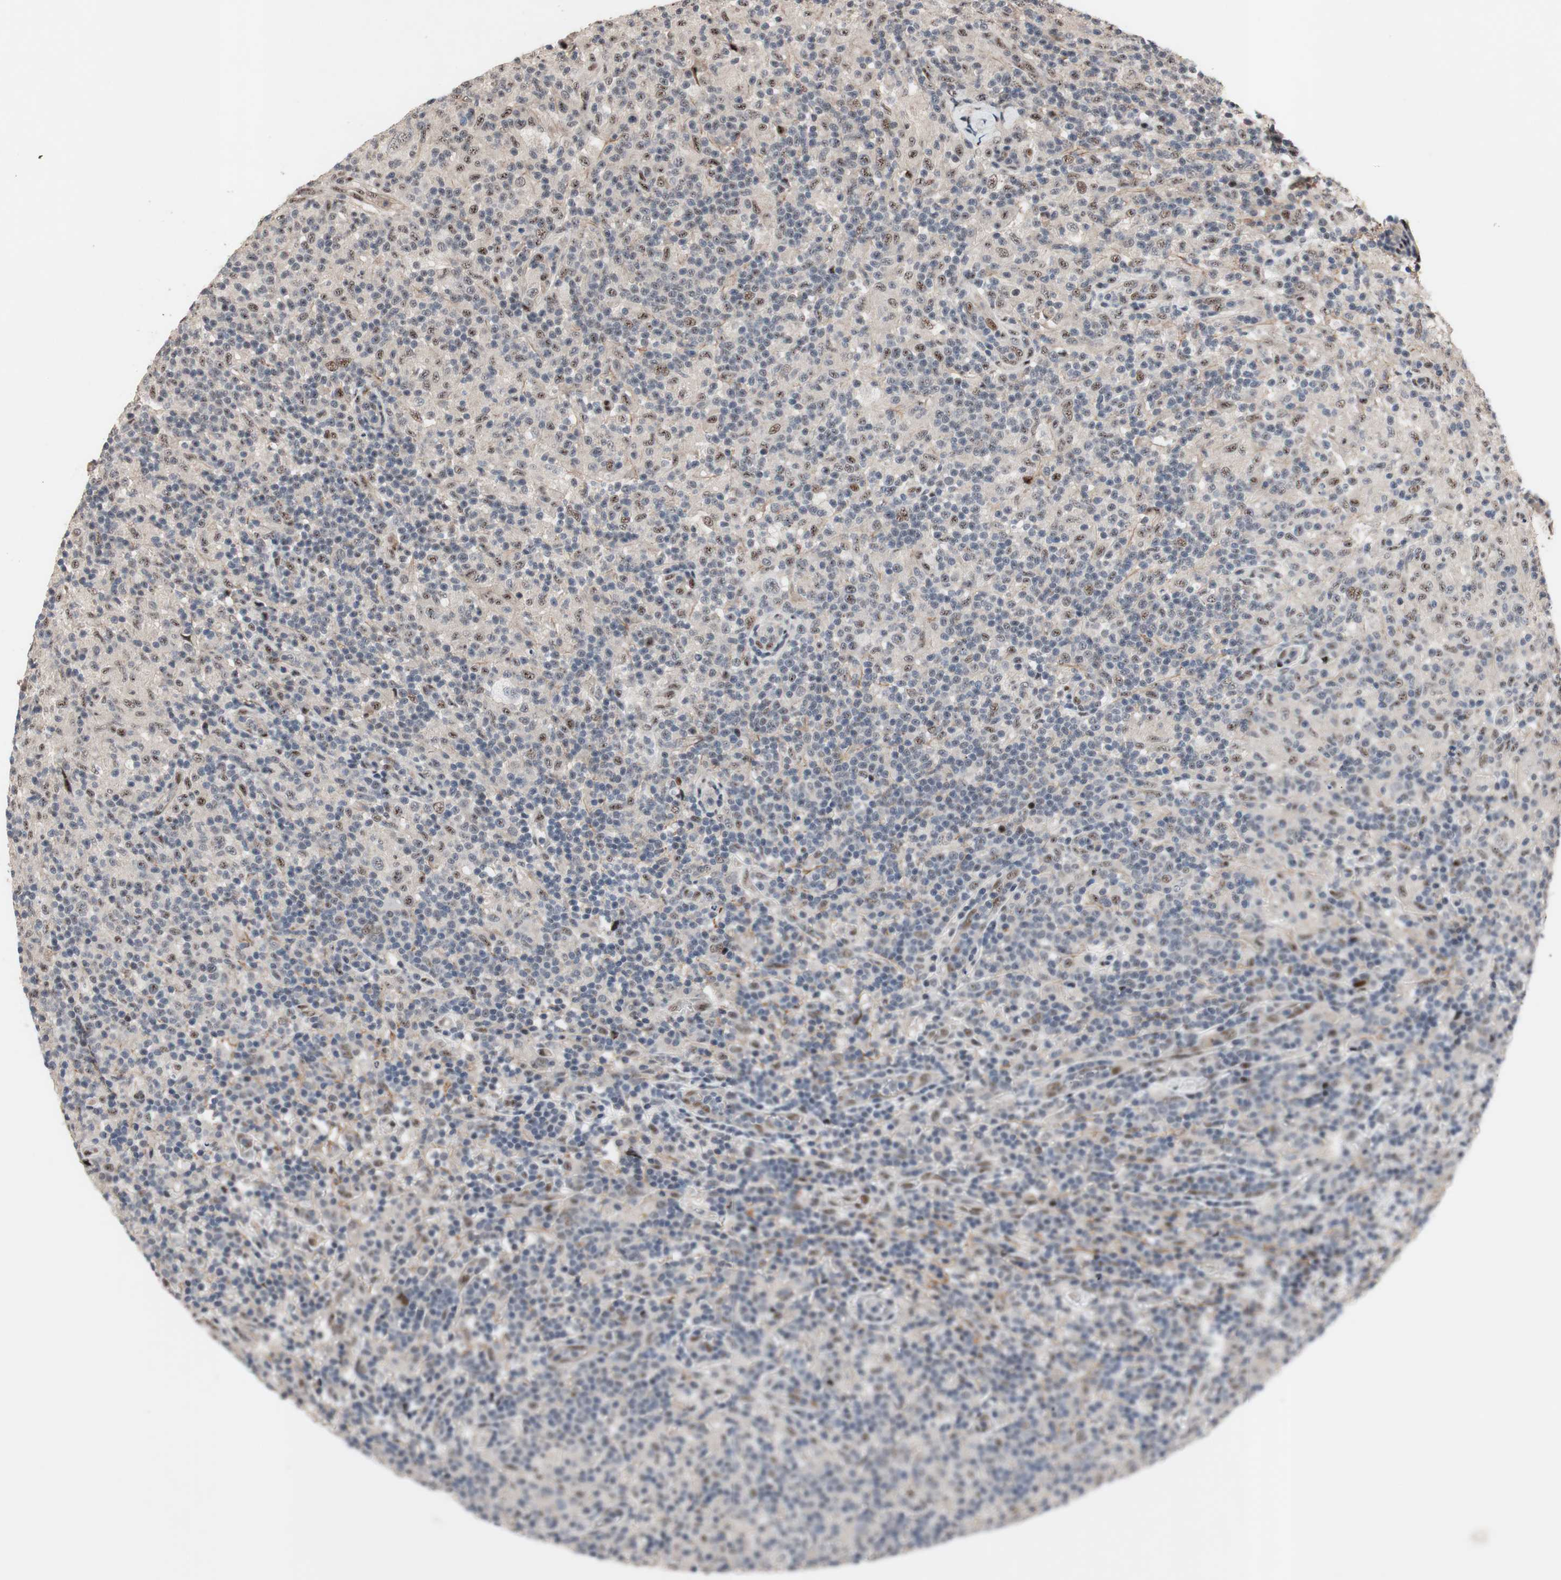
{"staining": {"intensity": "weak", "quantity": ">75%", "location": "nuclear"}, "tissue": "lymphoma", "cell_type": "Tumor cells", "image_type": "cancer", "snomed": [{"axis": "morphology", "description": "Hodgkin's disease, NOS"}, {"axis": "topography", "description": "Lymph node"}], "caption": "A micrograph of human lymphoma stained for a protein demonstrates weak nuclear brown staining in tumor cells.", "gene": "SOX7", "patient": {"sex": "male", "age": 70}}